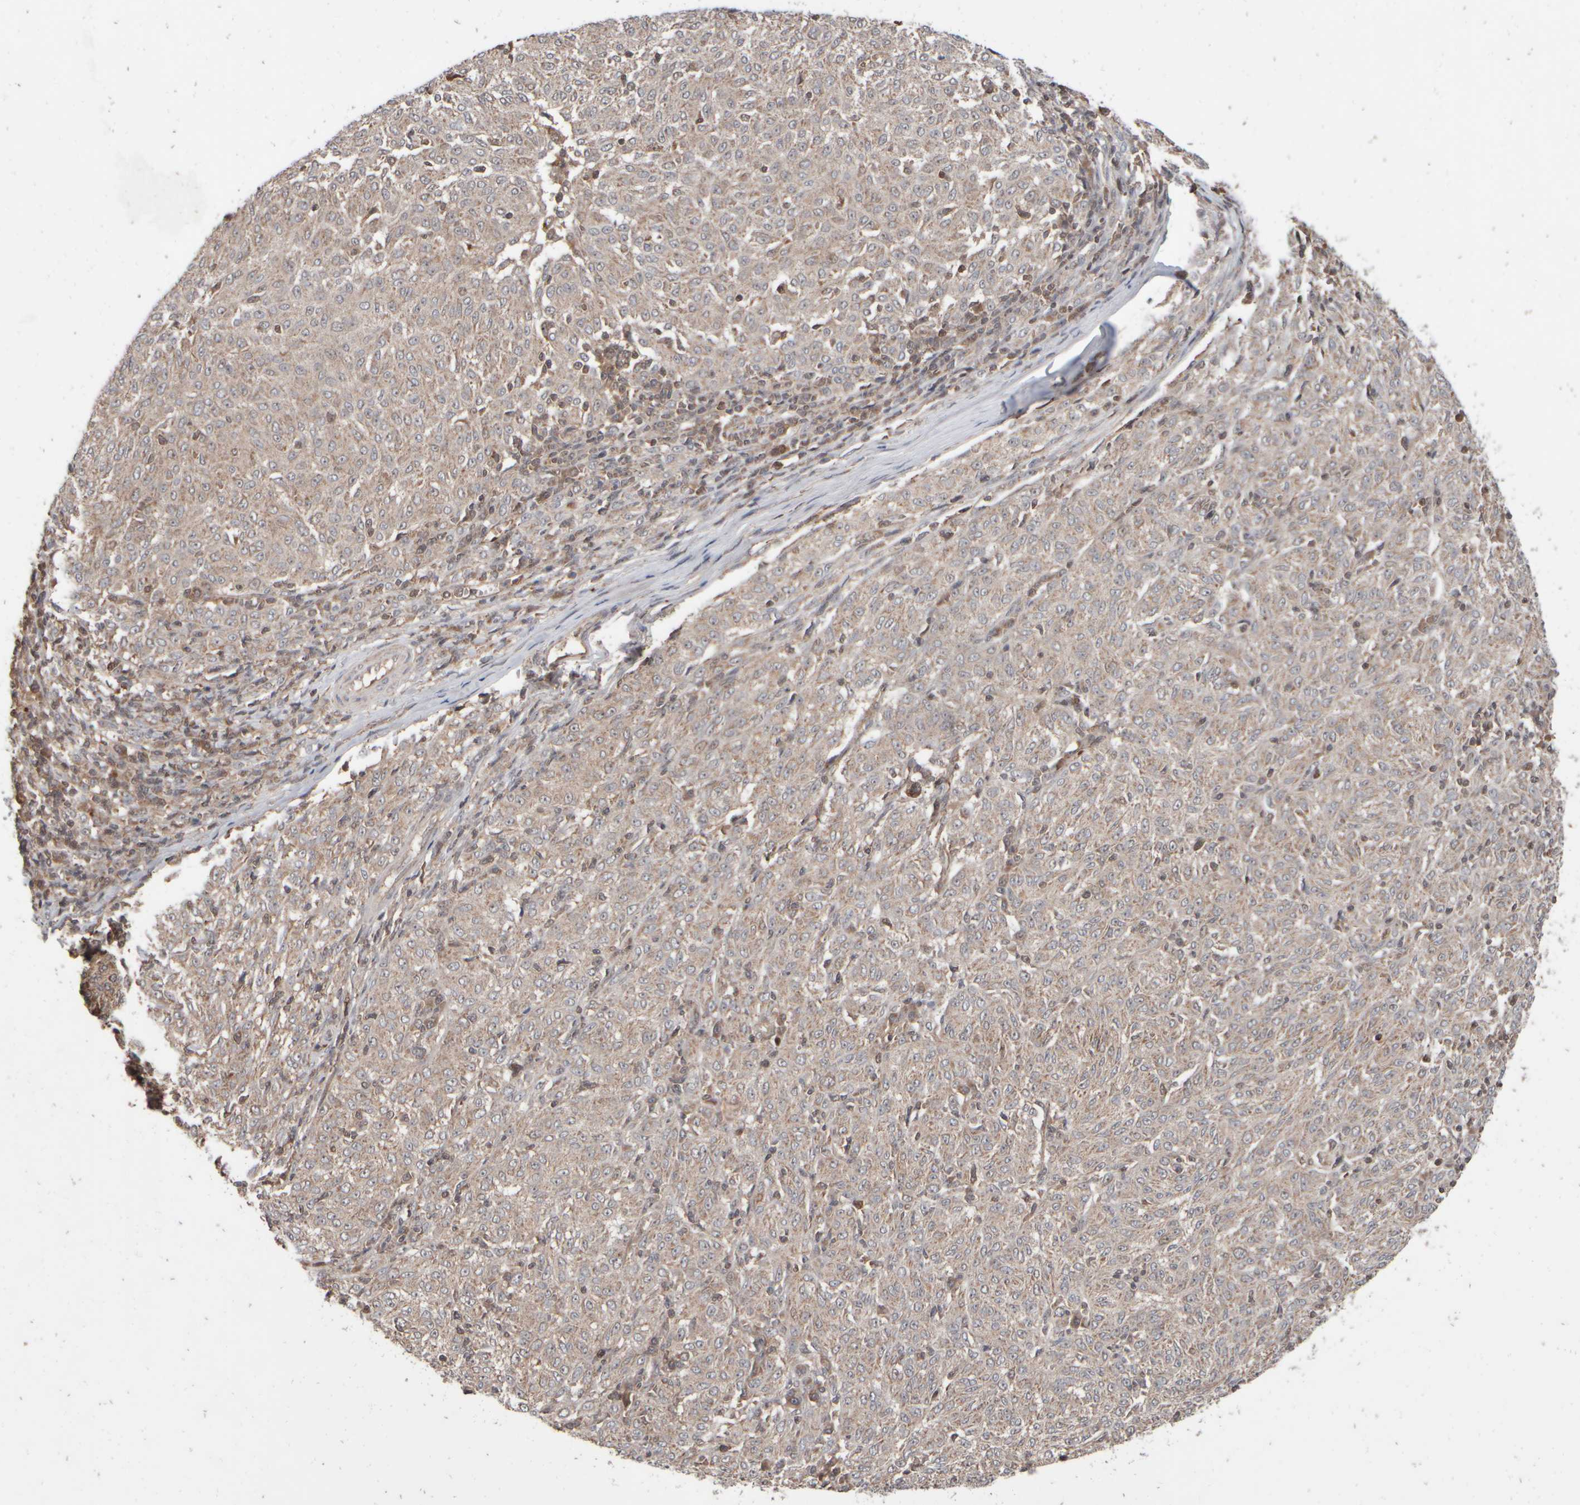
{"staining": {"intensity": "weak", "quantity": ">75%", "location": "cytoplasmic/membranous"}, "tissue": "melanoma", "cell_type": "Tumor cells", "image_type": "cancer", "snomed": [{"axis": "morphology", "description": "Malignant melanoma, NOS"}, {"axis": "topography", "description": "Skin"}], "caption": "An image showing weak cytoplasmic/membranous expression in approximately >75% of tumor cells in malignant melanoma, as visualized by brown immunohistochemical staining.", "gene": "ABHD11", "patient": {"sex": "female", "age": 72}}